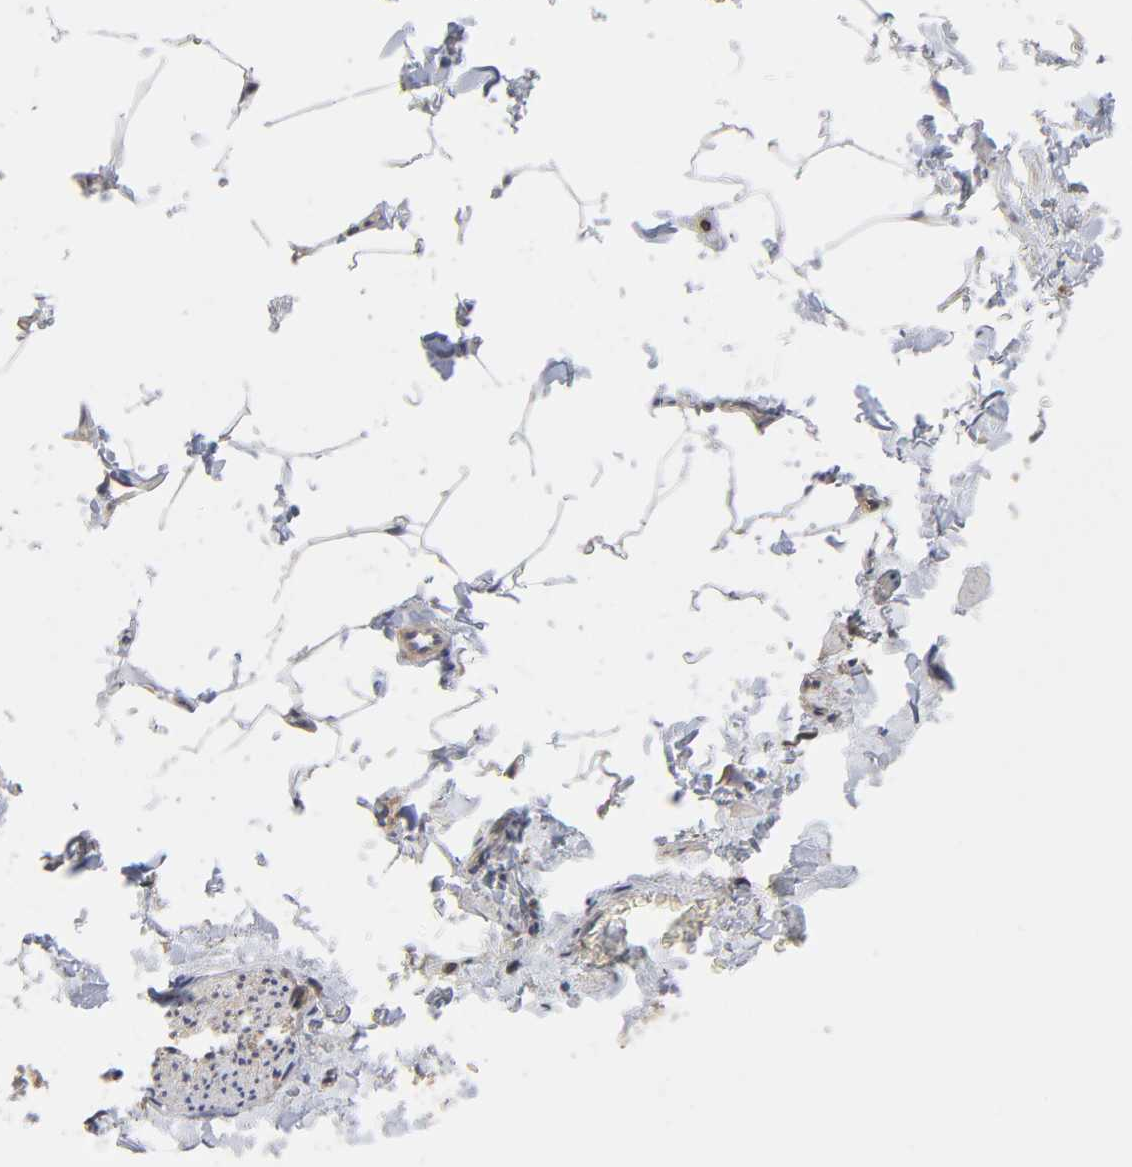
{"staining": {"intensity": "weak", "quantity": "25%-75%", "location": "cytoplasmic/membranous"}, "tissue": "adipose tissue", "cell_type": "Adipocytes", "image_type": "normal", "snomed": [{"axis": "morphology", "description": "Normal tissue, NOS"}, {"axis": "topography", "description": "Vascular tissue"}], "caption": "Protein staining displays weak cytoplasmic/membranous expression in approximately 25%-75% of adipocytes in benign adipose tissue.", "gene": "STRN3", "patient": {"sex": "male", "age": 41}}